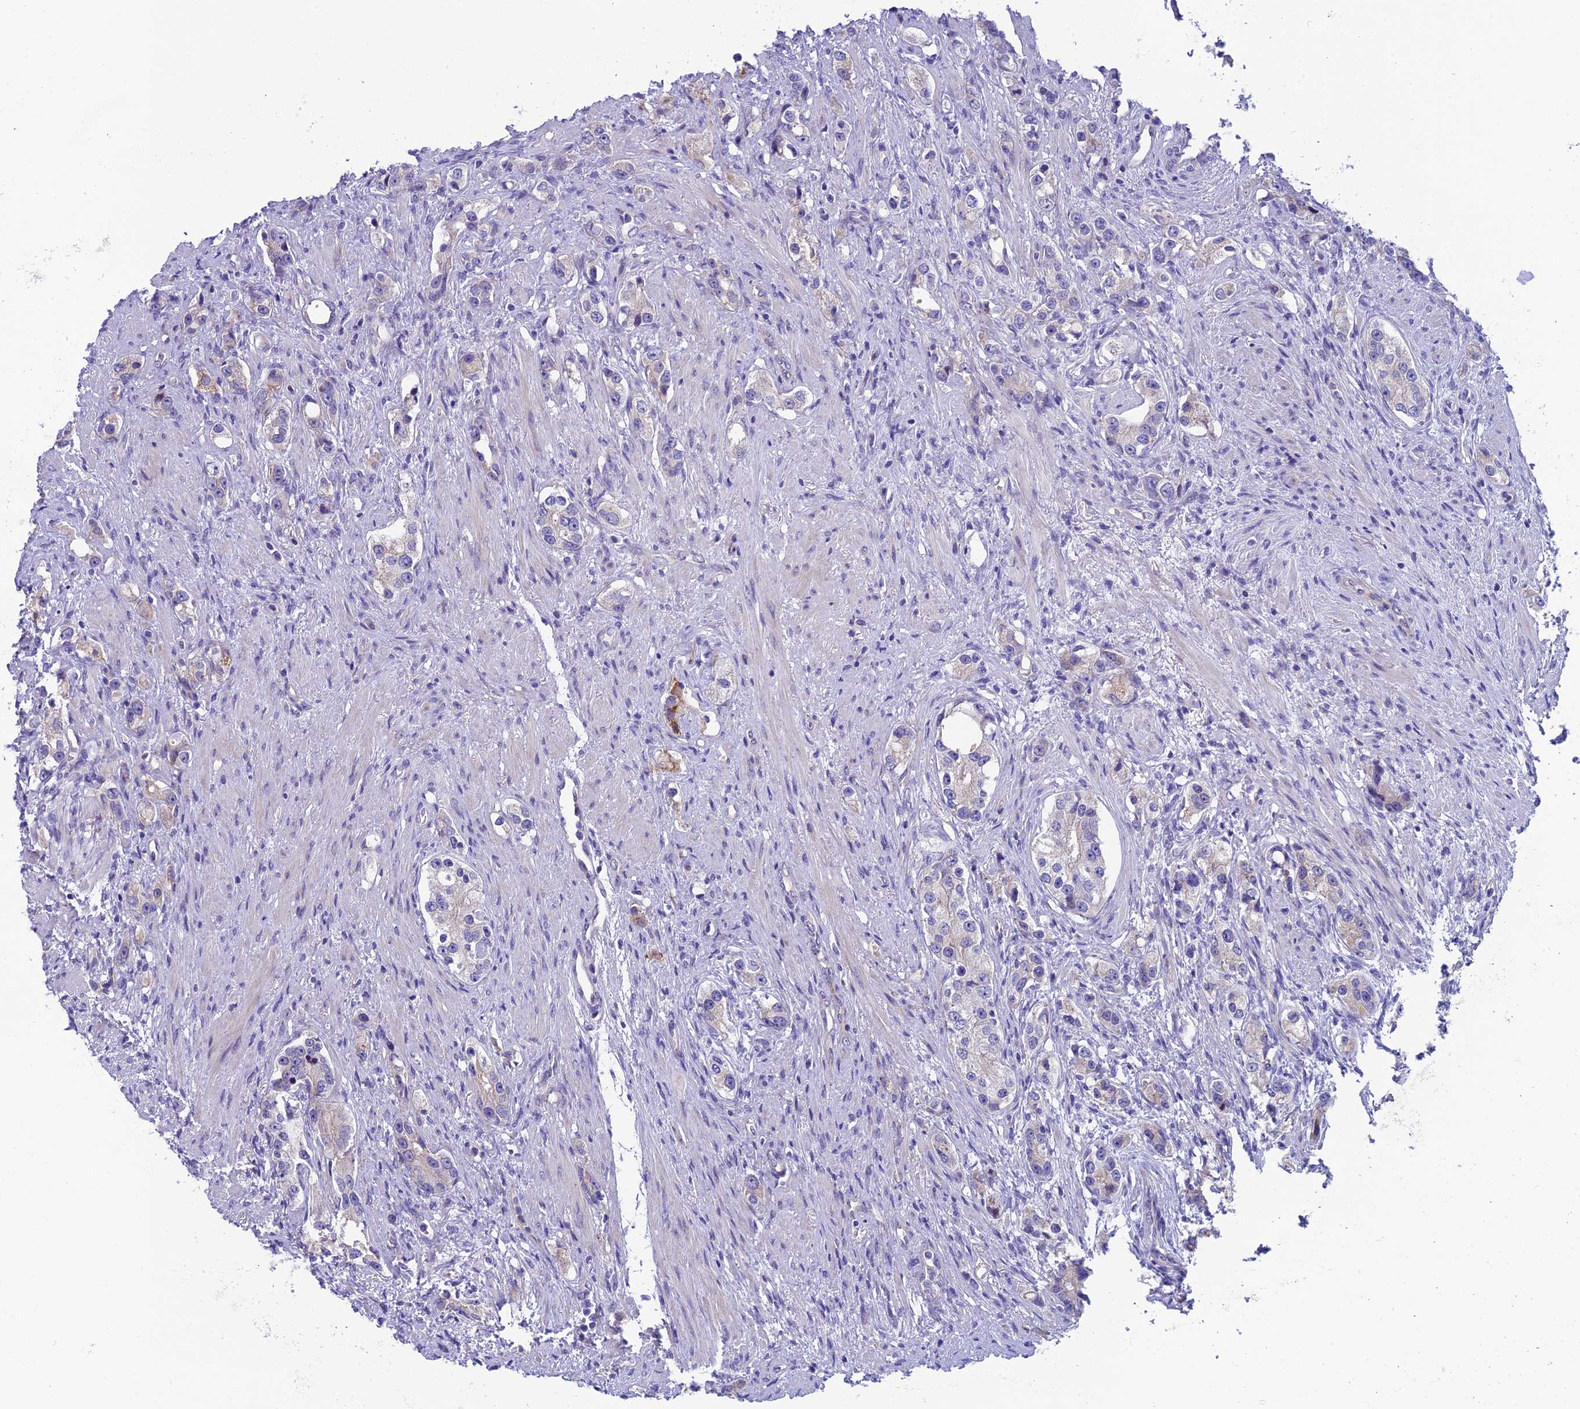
{"staining": {"intensity": "moderate", "quantity": "<25%", "location": "cytoplasmic/membranous"}, "tissue": "prostate cancer", "cell_type": "Tumor cells", "image_type": "cancer", "snomed": [{"axis": "morphology", "description": "Adenocarcinoma, High grade"}, {"axis": "topography", "description": "Prostate"}], "caption": "Prostate cancer stained with a brown dye demonstrates moderate cytoplasmic/membranous positive positivity in approximately <25% of tumor cells.", "gene": "MACIR", "patient": {"sex": "male", "age": 63}}